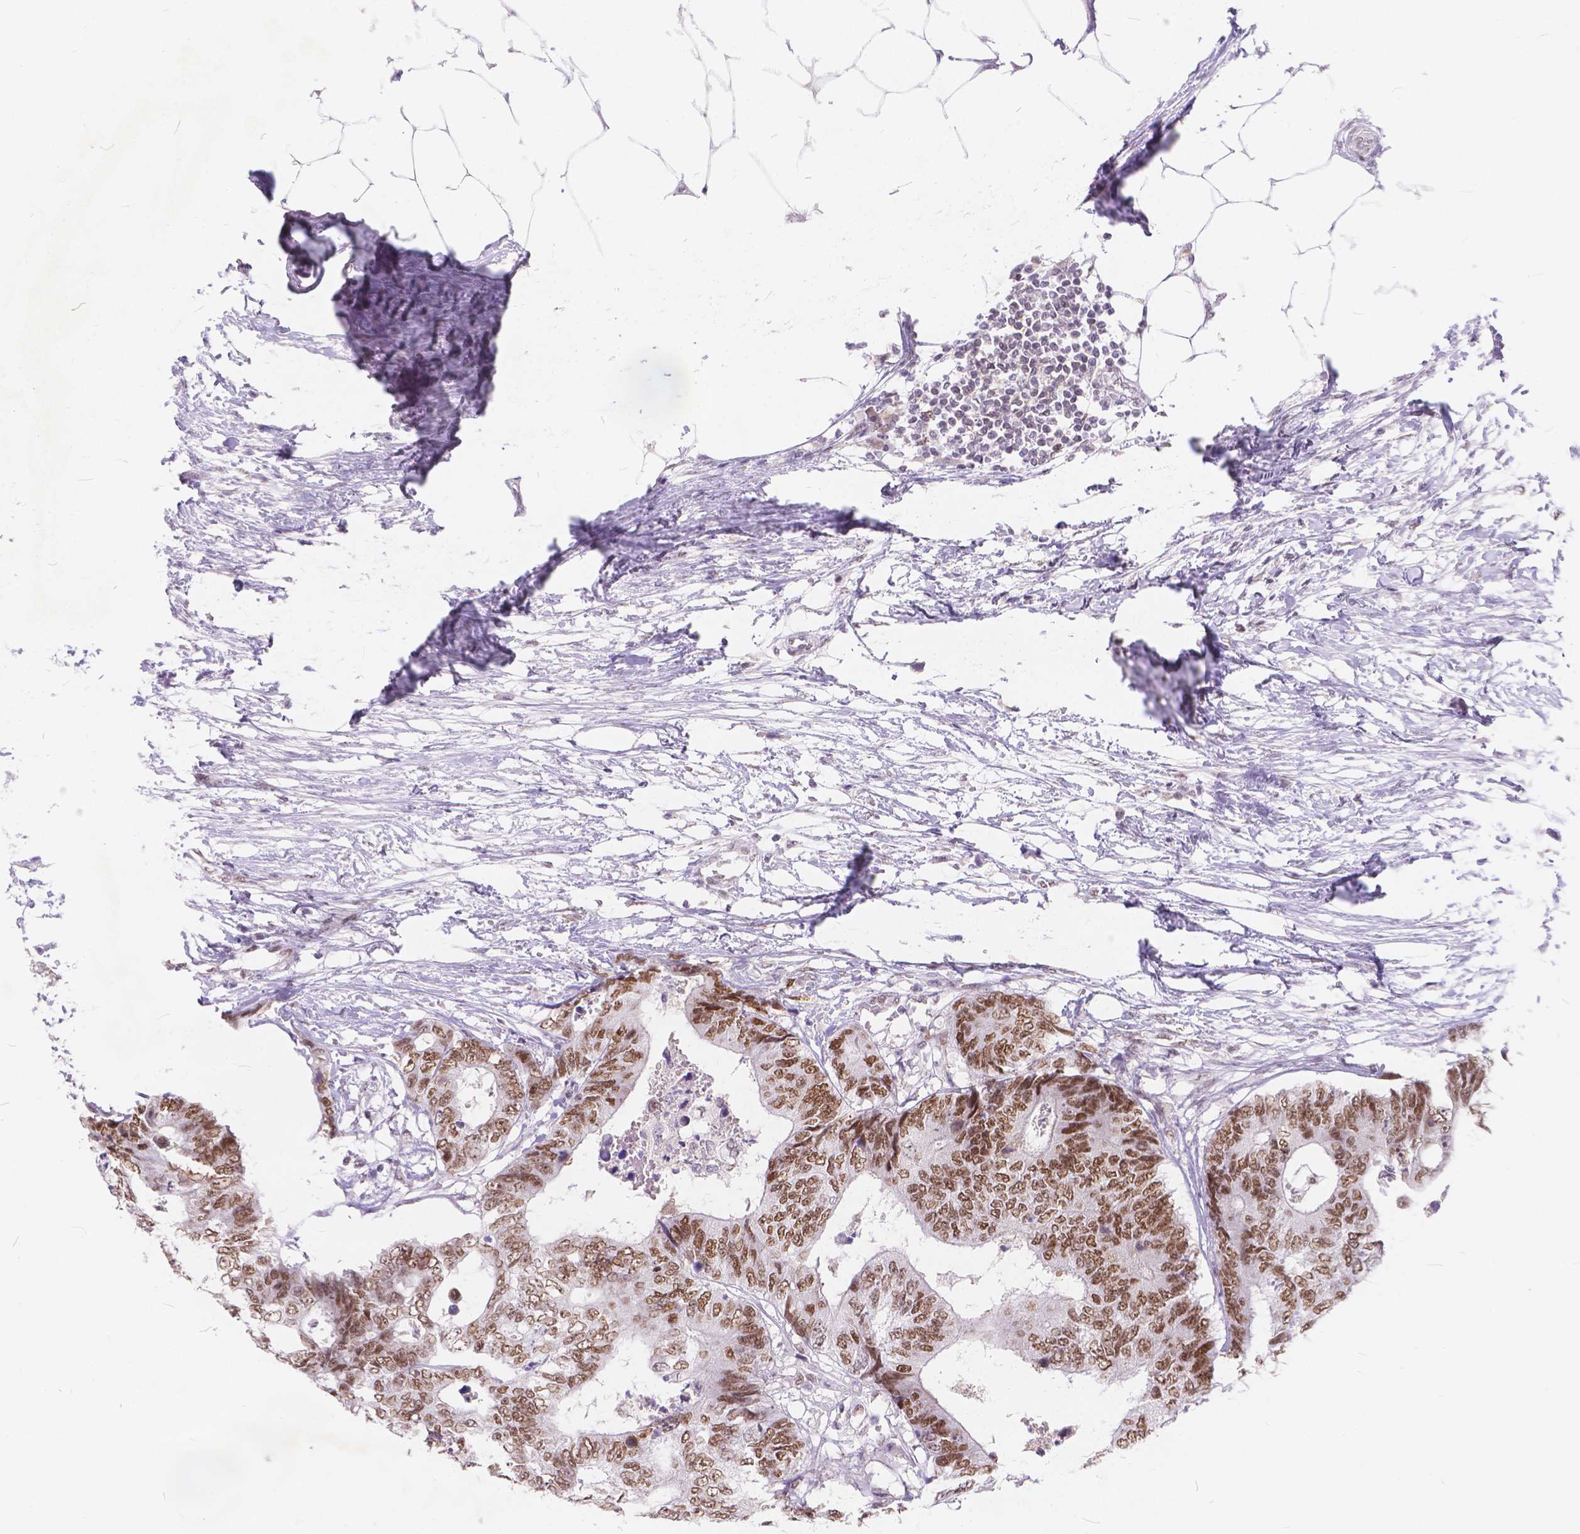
{"staining": {"intensity": "moderate", "quantity": ">75%", "location": "nuclear"}, "tissue": "colorectal cancer", "cell_type": "Tumor cells", "image_type": "cancer", "snomed": [{"axis": "morphology", "description": "Adenocarcinoma, NOS"}, {"axis": "topography", "description": "Colon"}], "caption": "Moderate nuclear positivity for a protein is present in approximately >75% of tumor cells of colorectal adenocarcinoma using immunohistochemistry.", "gene": "FAM53A", "patient": {"sex": "female", "age": 48}}